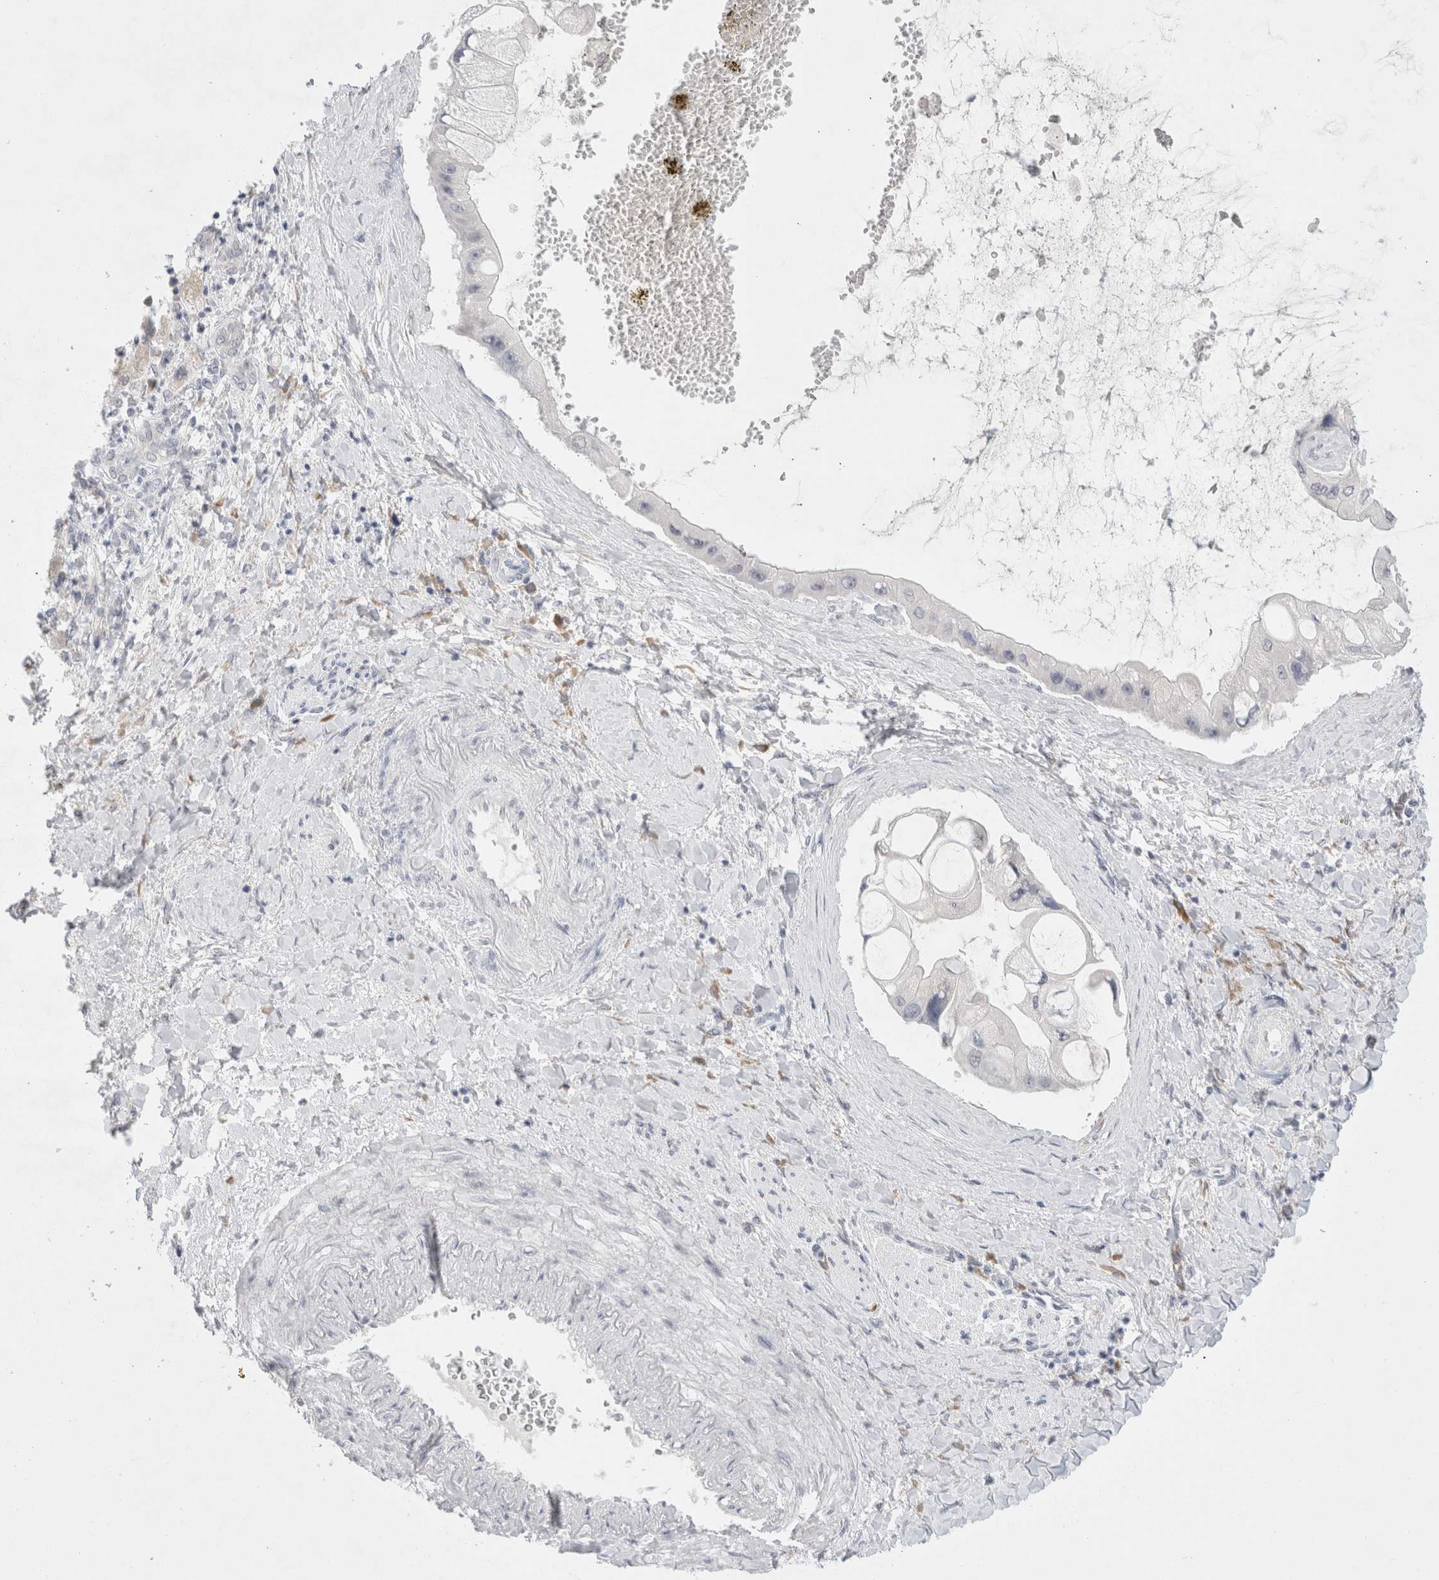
{"staining": {"intensity": "negative", "quantity": "none", "location": "none"}, "tissue": "liver cancer", "cell_type": "Tumor cells", "image_type": "cancer", "snomed": [{"axis": "morphology", "description": "Cholangiocarcinoma"}, {"axis": "topography", "description": "Liver"}], "caption": "Tumor cells show no significant positivity in liver cancer. Brightfield microscopy of IHC stained with DAB (brown) and hematoxylin (blue), captured at high magnification.", "gene": "TRMT1L", "patient": {"sex": "male", "age": 50}}